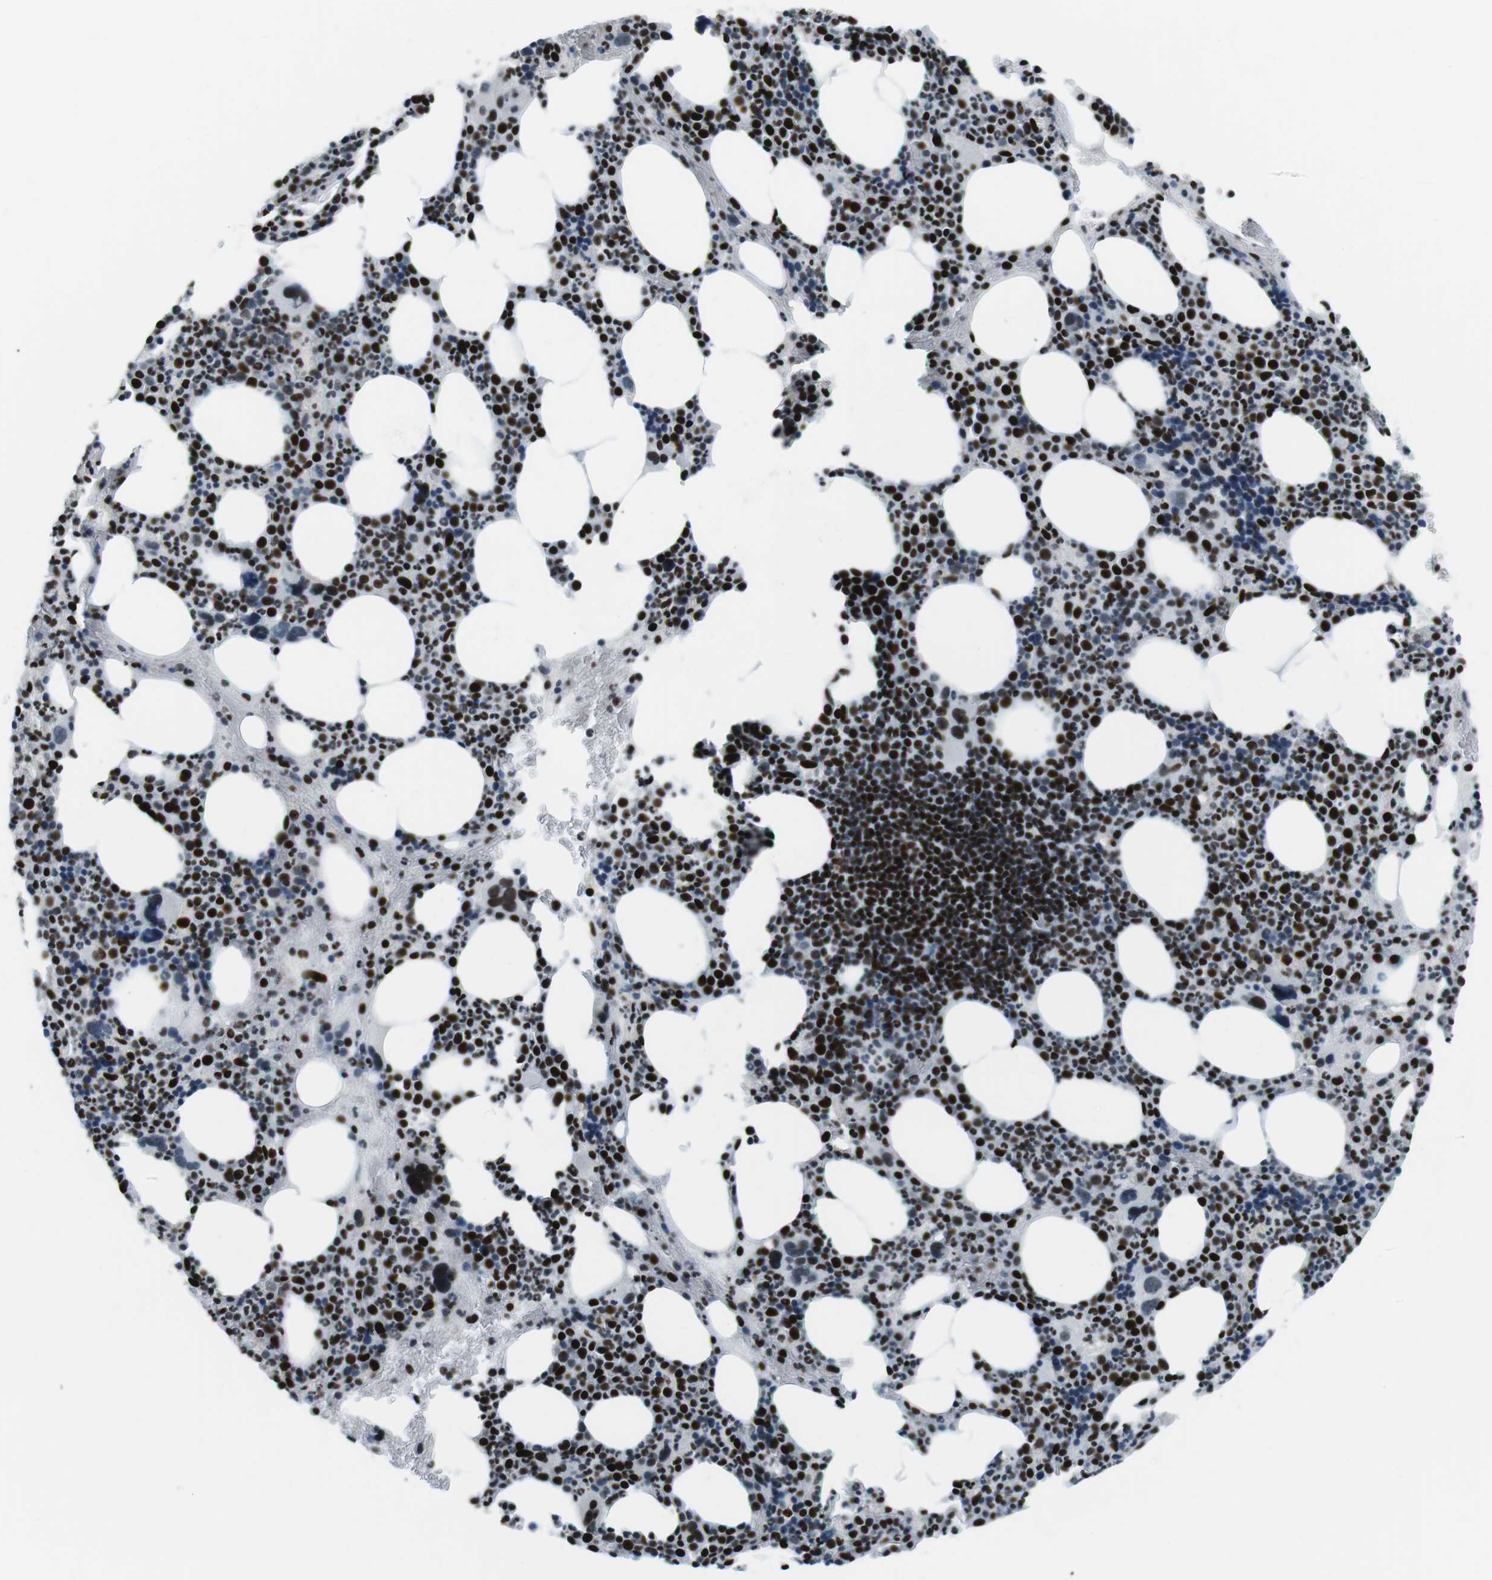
{"staining": {"intensity": "strong", "quantity": "25%-75%", "location": "nuclear"}, "tissue": "bone marrow", "cell_type": "Hematopoietic cells", "image_type": "normal", "snomed": [{"axis": "morphology", "description": "Normal tissue, NOS"}, {"axis": "morphology", "description": "Inflammation, NOS"}, {"axis": "topography", "description": "Bone marrow"}], "caption": "Brown immunohistochemical staining in benign bone marrow reveals strong nuclear expression in approximately 25%-75% of hematopoietic cells. (DAB (3,3'-diaminobenzidine) IHC, brown staining for protein, blue staining for nuclei).", "gene": "PML", "patient": {"sex": "male", "age": 73}}